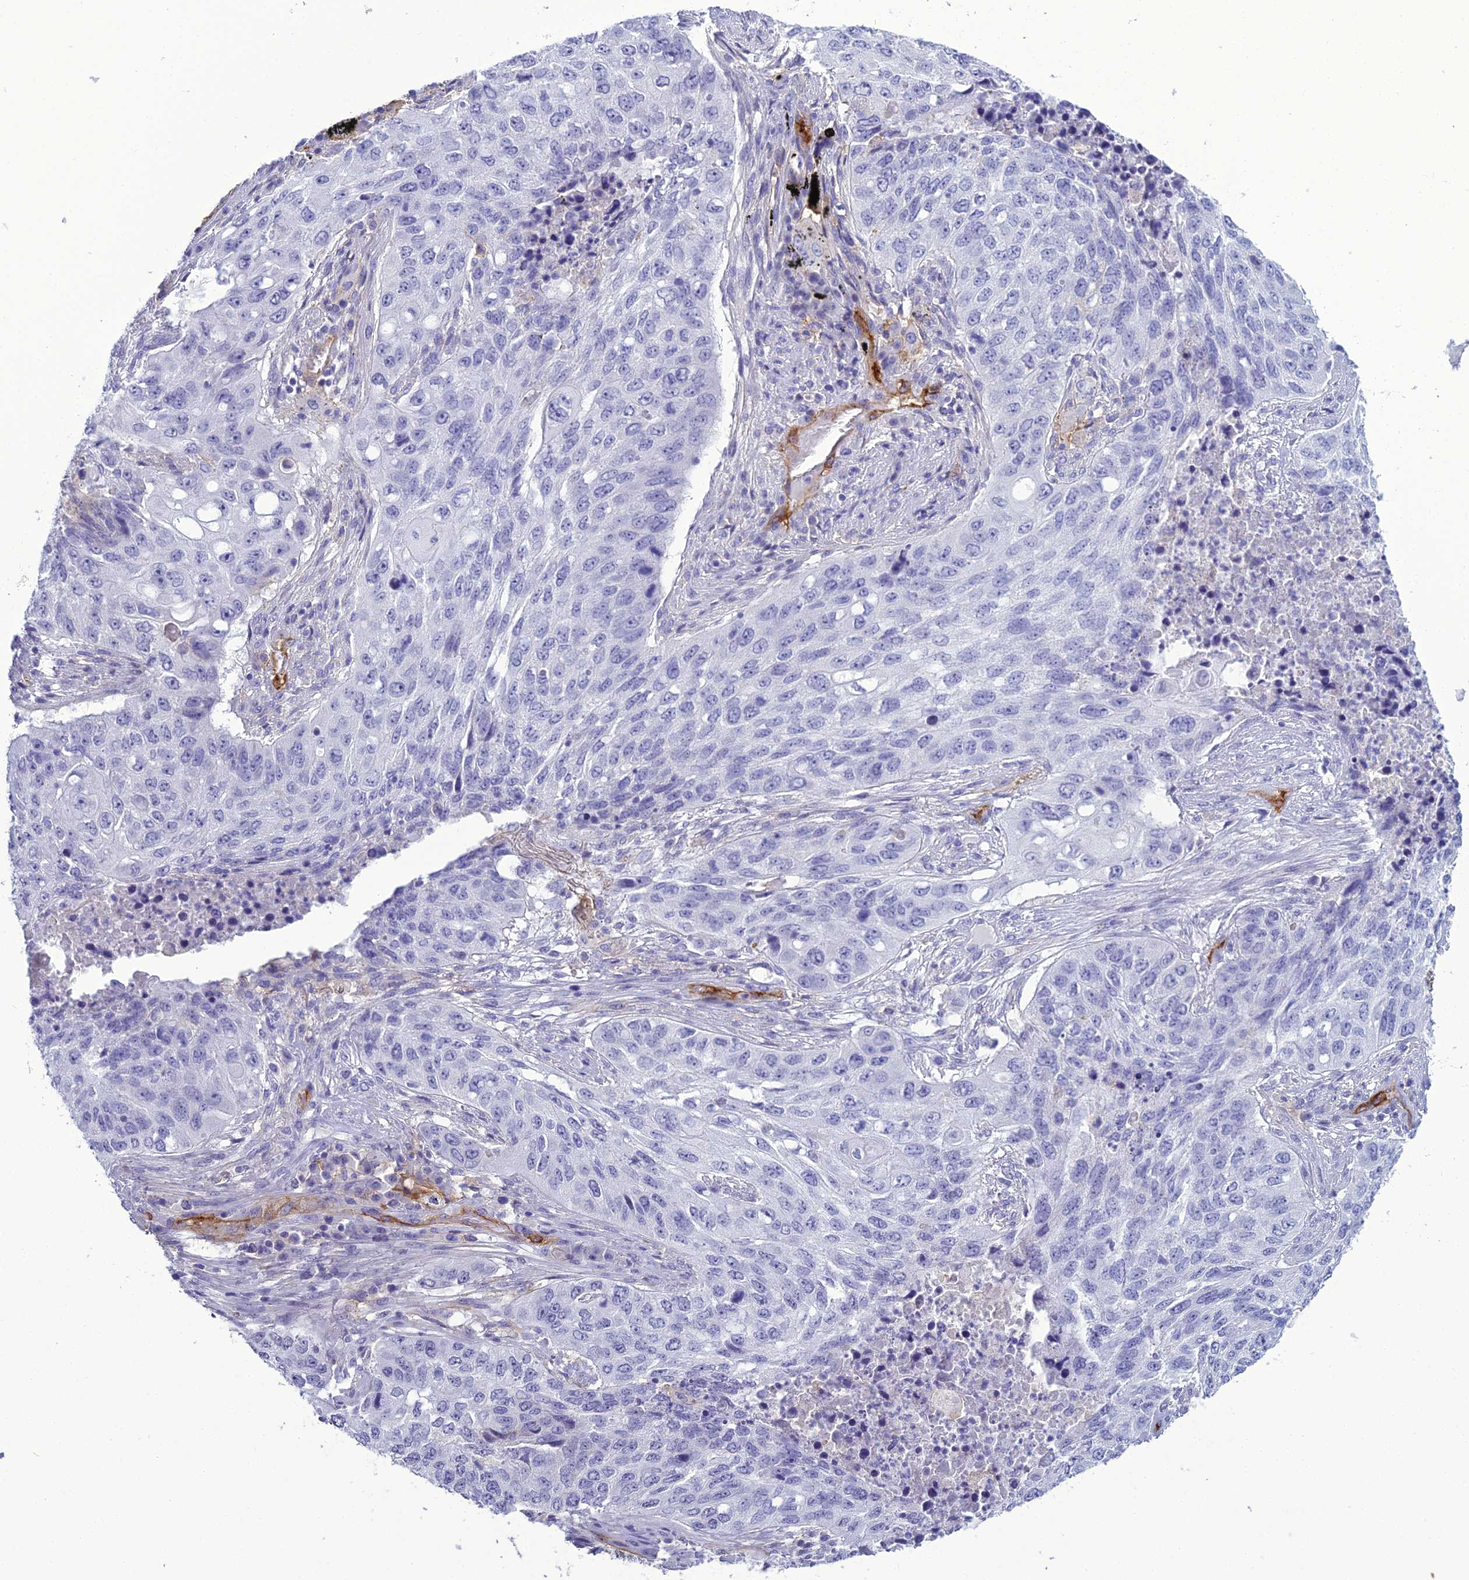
{"staining": {"intensity": "negative", "quantity": "none", "location": "none"}, "tissue": "lung cancer", "cell_type": "Tumor cells", "image_type": "cancer", "snomed": [{"axis": "morphology", "description": "Squamous cell carcinoma, NOS"}, {"axis": "topography", "description": "Lung"}], "caption": "Protein analysis of lung cancer (squamous cell carcinoma) demonstrates no significant positivity in tumor cells. Brightfield microscopy of IHC stained with DAB (brown) and hematoxylin (blue), captured at high magnification.", "gene": "ACE", "patient": {"sex": "female", "age": 63}}